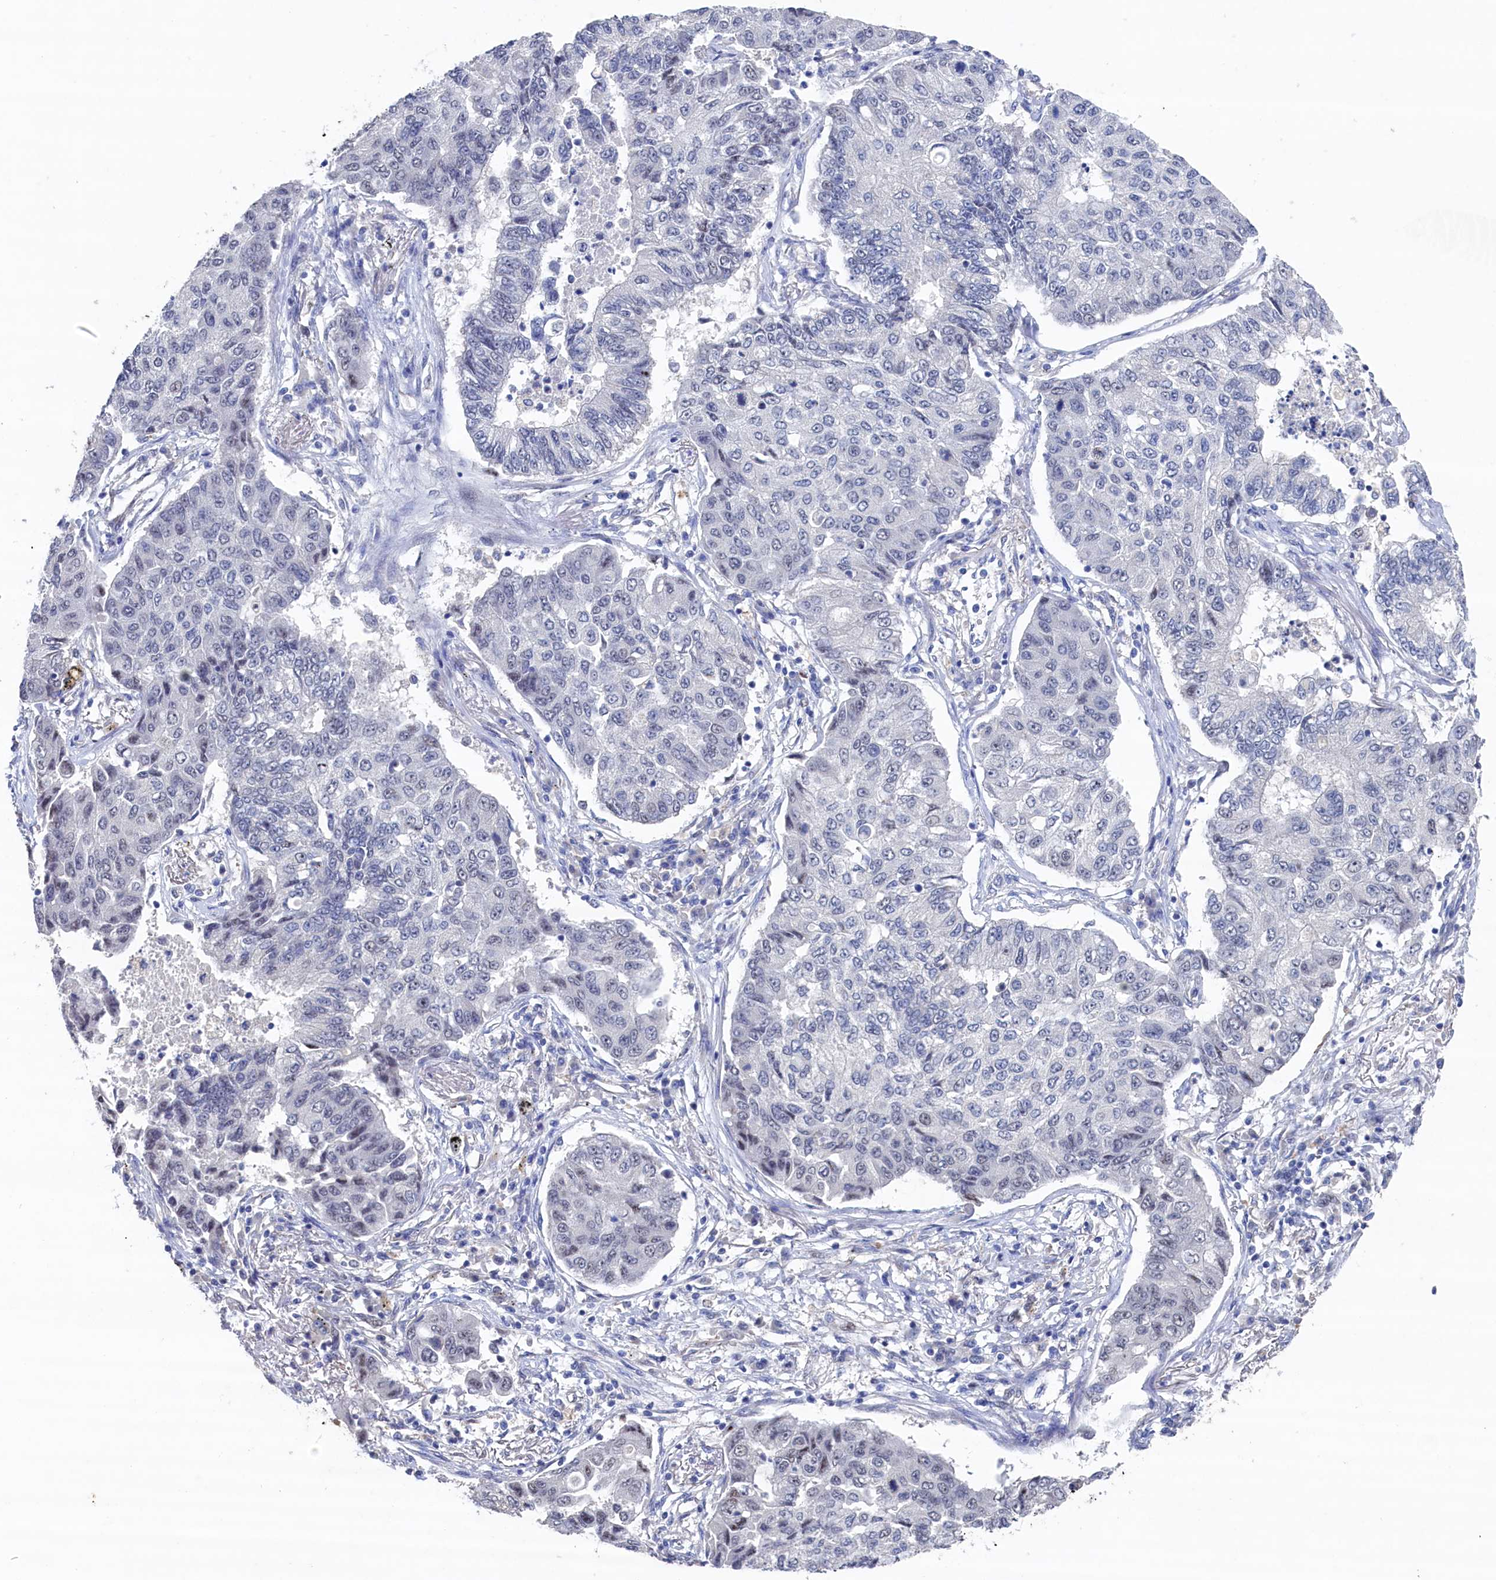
{"staining": {"intensity": "negative", "quantity": "none", "location": "none"}, "tissue": "lung cancer", "cell_type": "Tumor cells", "image_type": "cancer", "snomed": [{"axis": "morphology", "description": "Squamous cell carcinoma, NOS"}, {"axis": "topography", "description": "Lung"}], "caption": "IHC image of squamous cell carcinoma (lung) stained for a protein (brown), which displays no staining in tumor cells. Nuclei are stained in blue.", "gene": "CBLIF", "patient": {"sex": "male", "age": 74}}